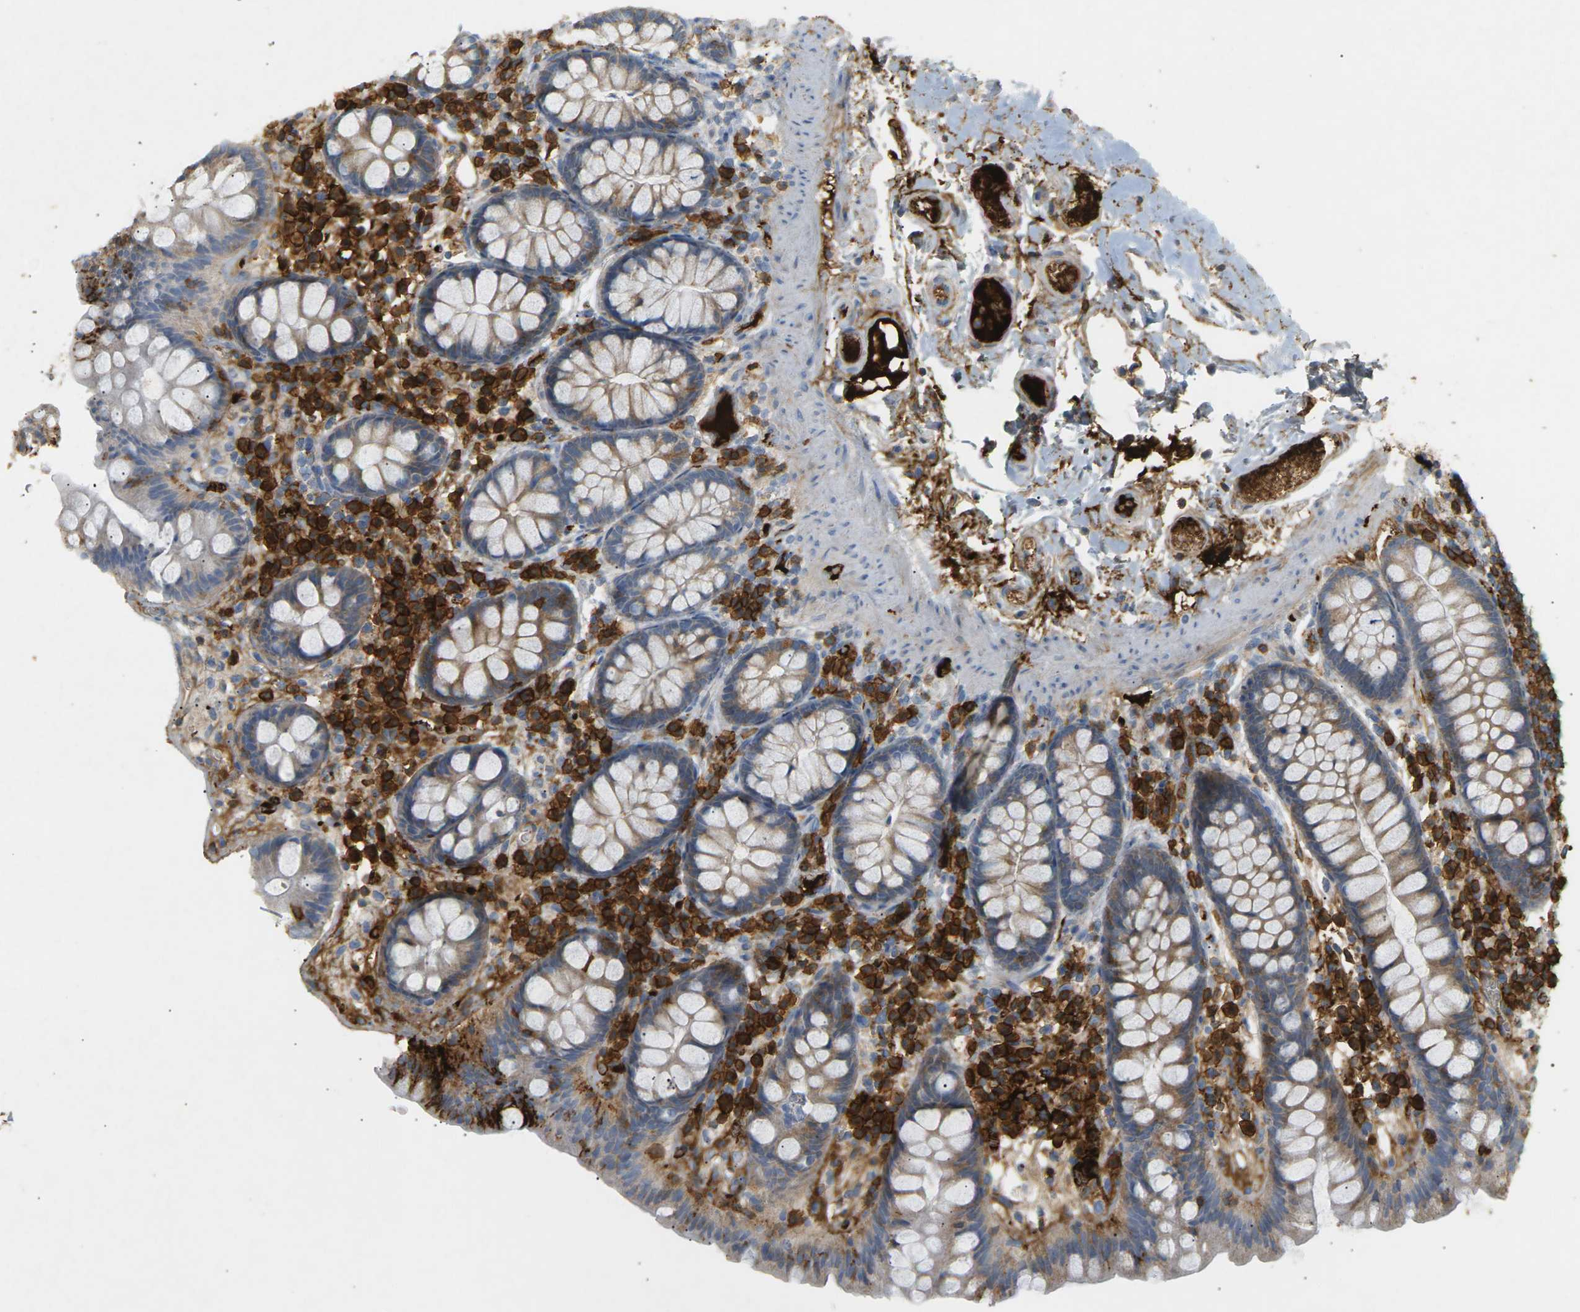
{"staining": {"intensity": "moderate", "quantity": ">75%", "location": "cytoplasmic/membranous"}, "tissue": "colon", "cell_type": "Endothelial cells", "image_type": "normal", "snomed": [{"axis": "morphology", "description": "Normal tissue, NOS"}, {"axis": "topography", "description": "Colon"}], "caption": "Immunohistochemistry (IHC) histopathology image of benign colon stained for a protein (brown), which exhibits medium levels of moderate cytoplasmic/membranous positivity in approximately >75% of endothelial cells.", "gene": "LIME1", "patient": {"sex": "female", "age": 80}}